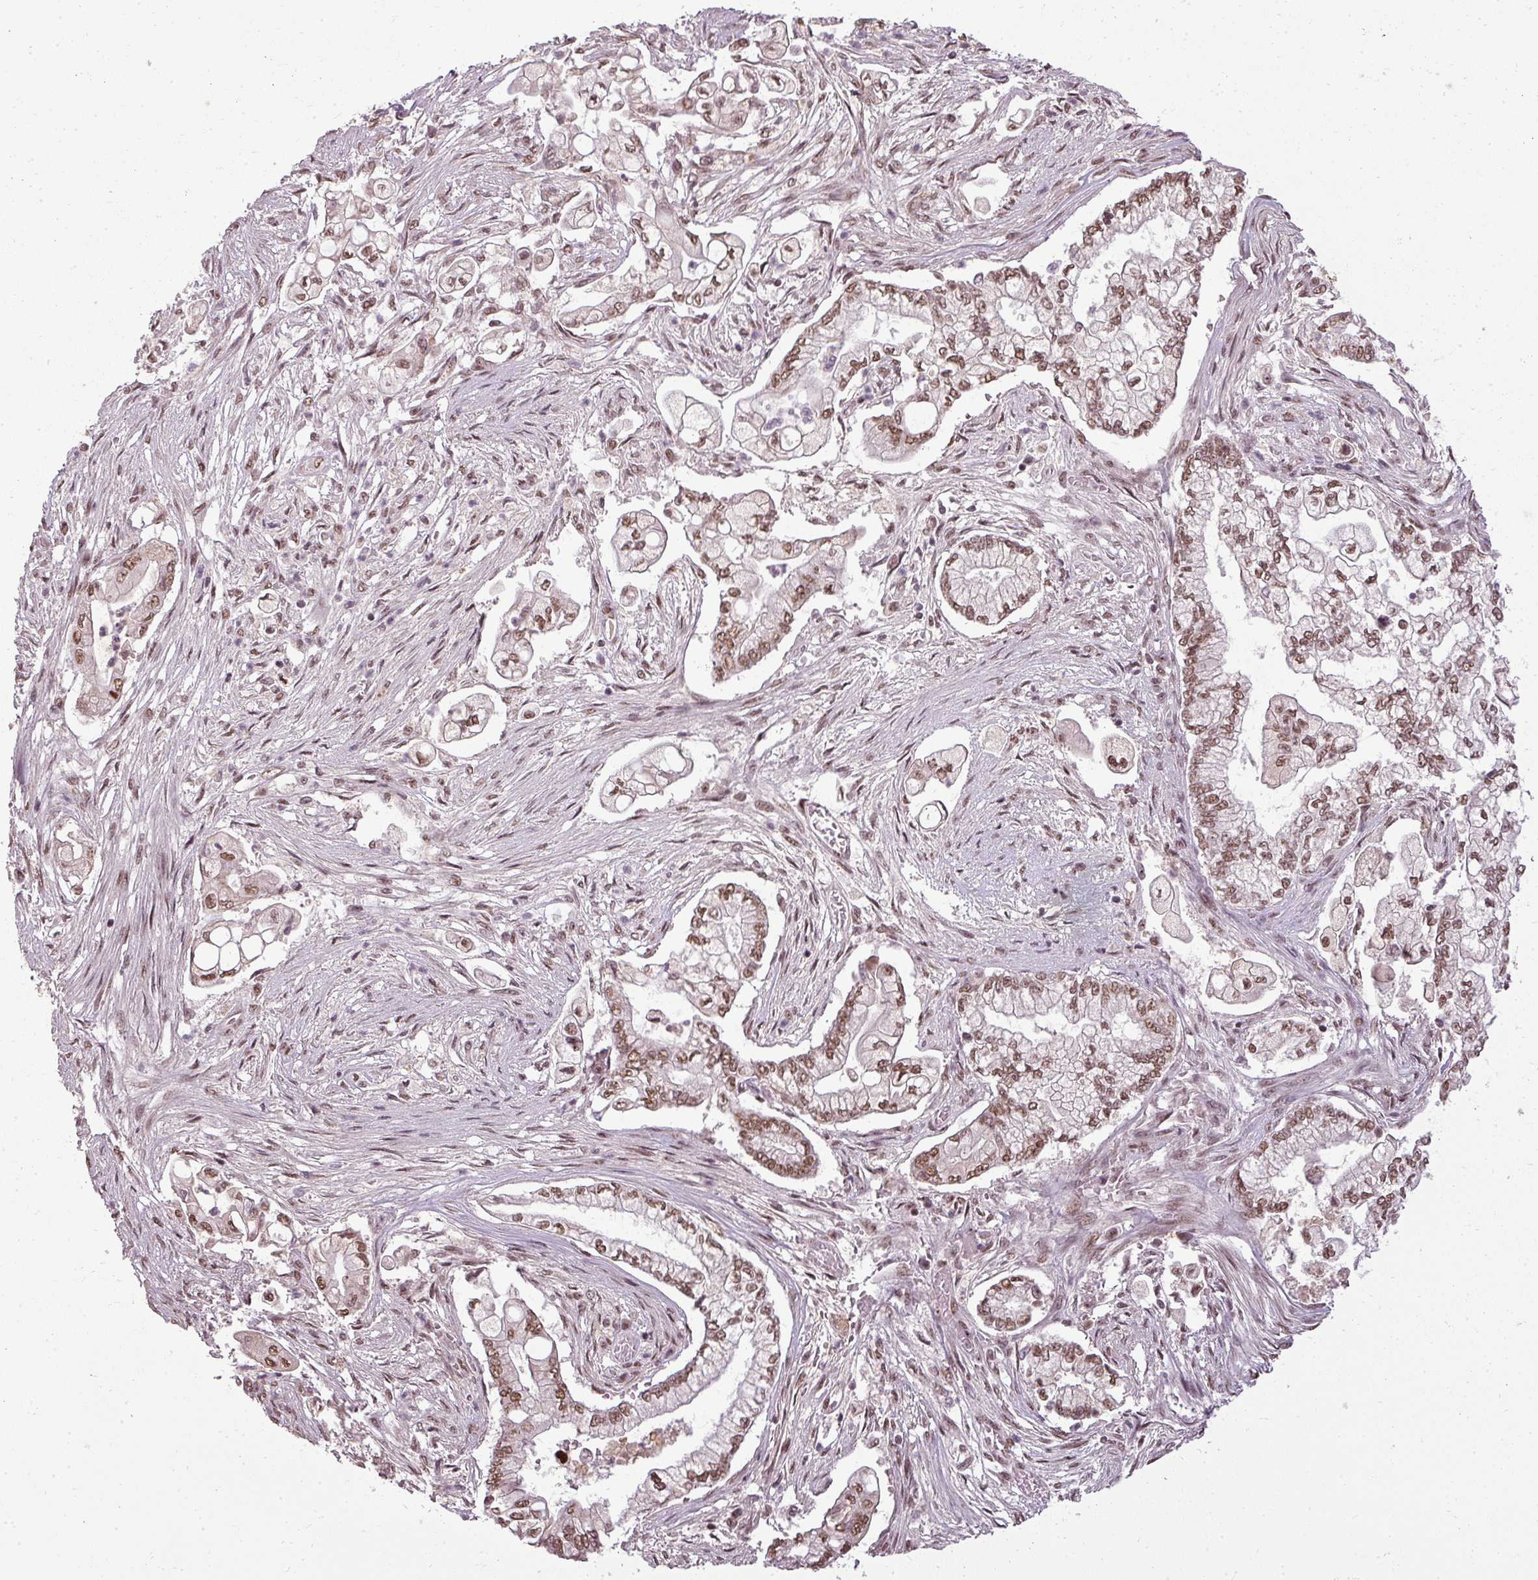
{"staining": {"intensity": "moderate", "quantity": ">75%", "location": "nuclear"}, "tissue": "pancreatic cancer", "cell_type": "Tumor cells", "image_type": "cancer", "snomed": [{"axis": "morphology", "description": "Adenocarcinoma, NOS"}, {"axis": "topography", "description": "Pancreas"}], "caption": "Protein positivity by immunohistochemistry reveals moderate nuclear staining in approximately >75% of tumor cells in pancreatic adenocarcinoma.", "gene": "BCAS3", "patient": {"sex": "female", "age": 69}}